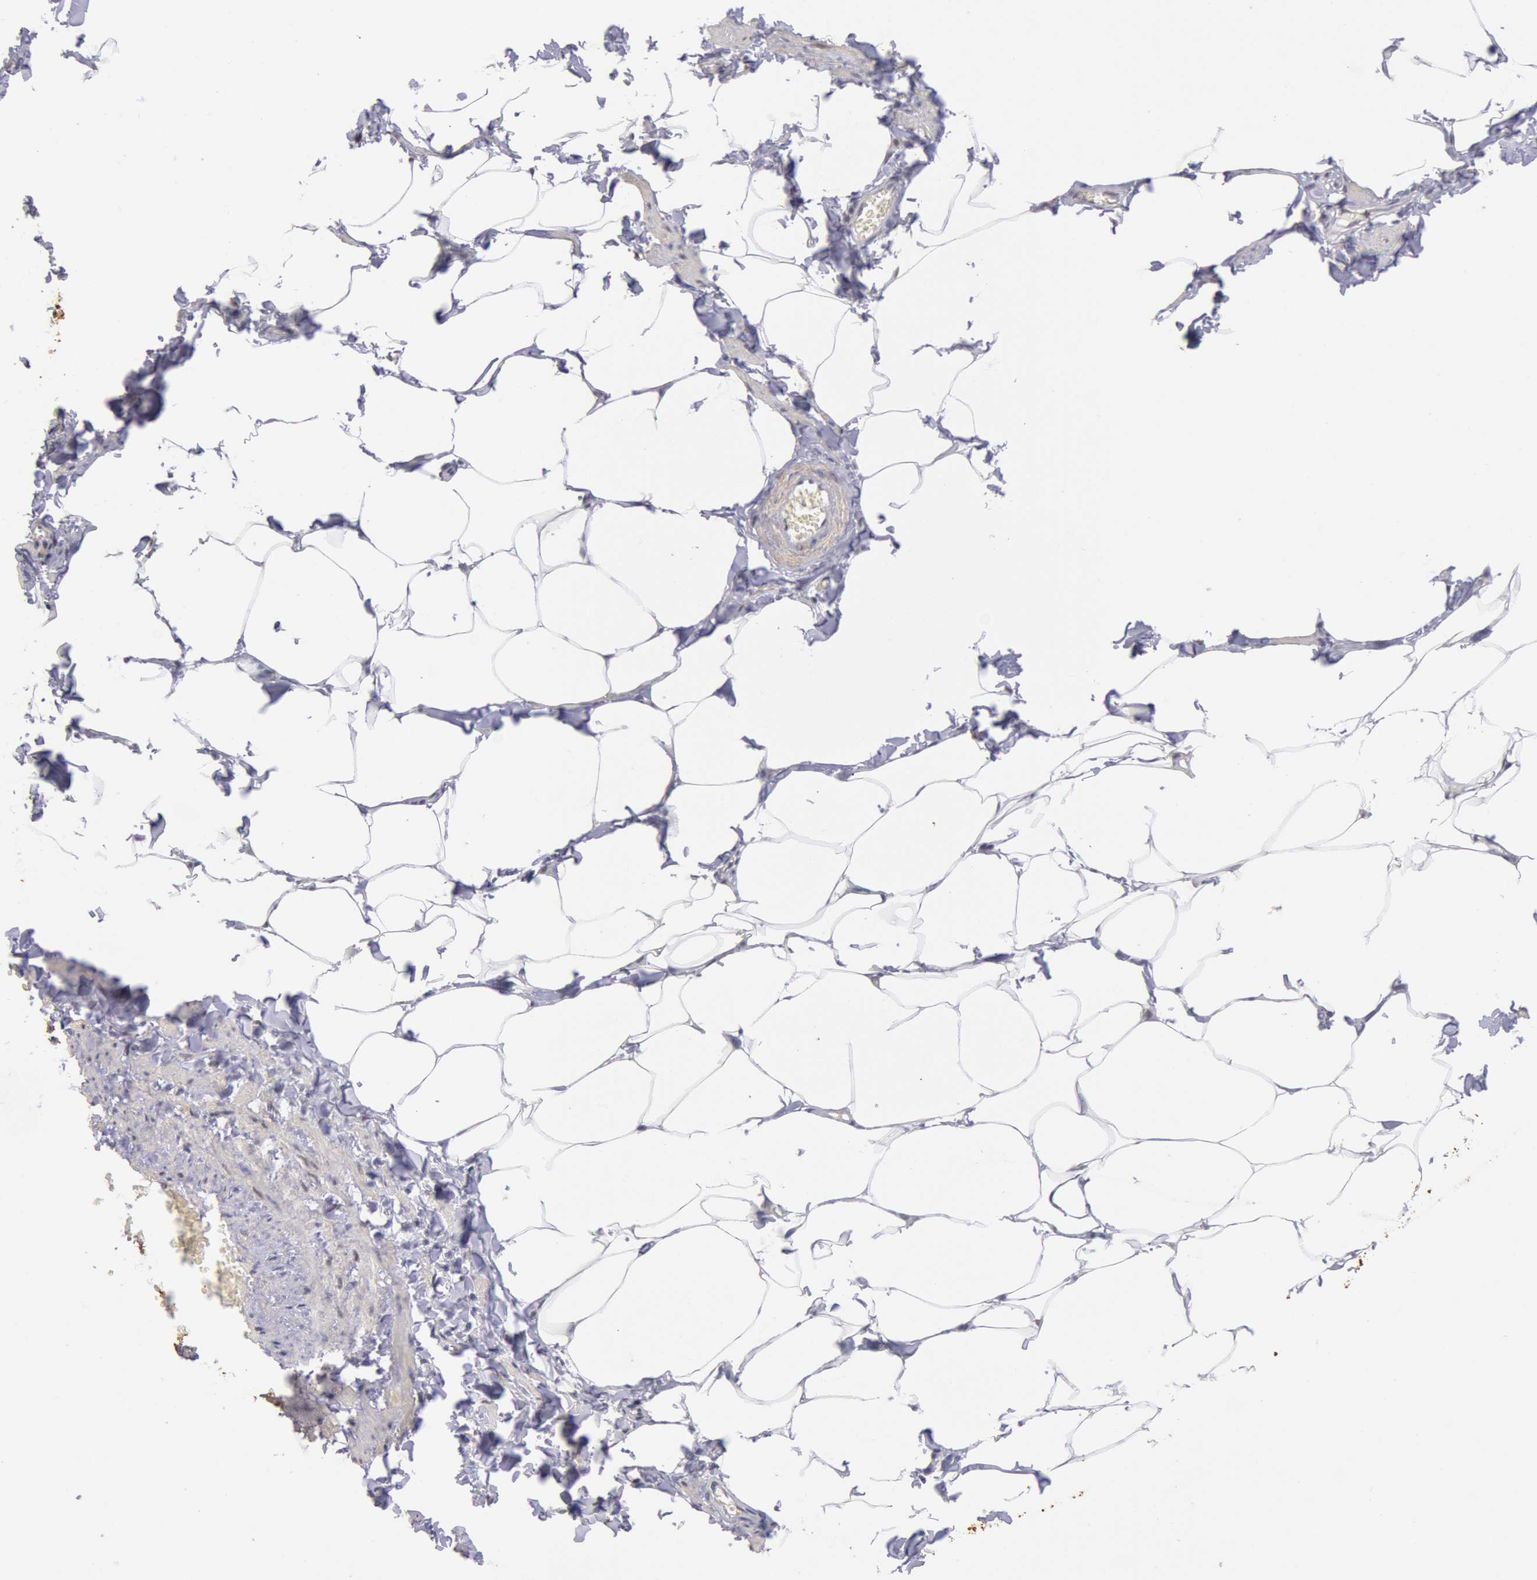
{"staining": {"intensity": "negative", "quantity": "none", "location": "none"}, "tissue": "adipose tissue", "cell_type": "Adipocytes", "image_type": "normal", "snomed": [{"axis": "morphology", "description": "Normal tissue, NOS"}, {"axis": "topography", "description": "Vascular tissue"}], "caption": "DAB immunohistochemical staining of normal human adipose tissue displays no significant staining in adipocytes. (Stains: DAB (3,3'-diaminobenzidine) immunohistochemistry with hematoxylin counter stain, Microscopy: brightfield microscopy at high magnification).", "gene": "MYH6", "patient": {"sex": "male", "age": 41}}